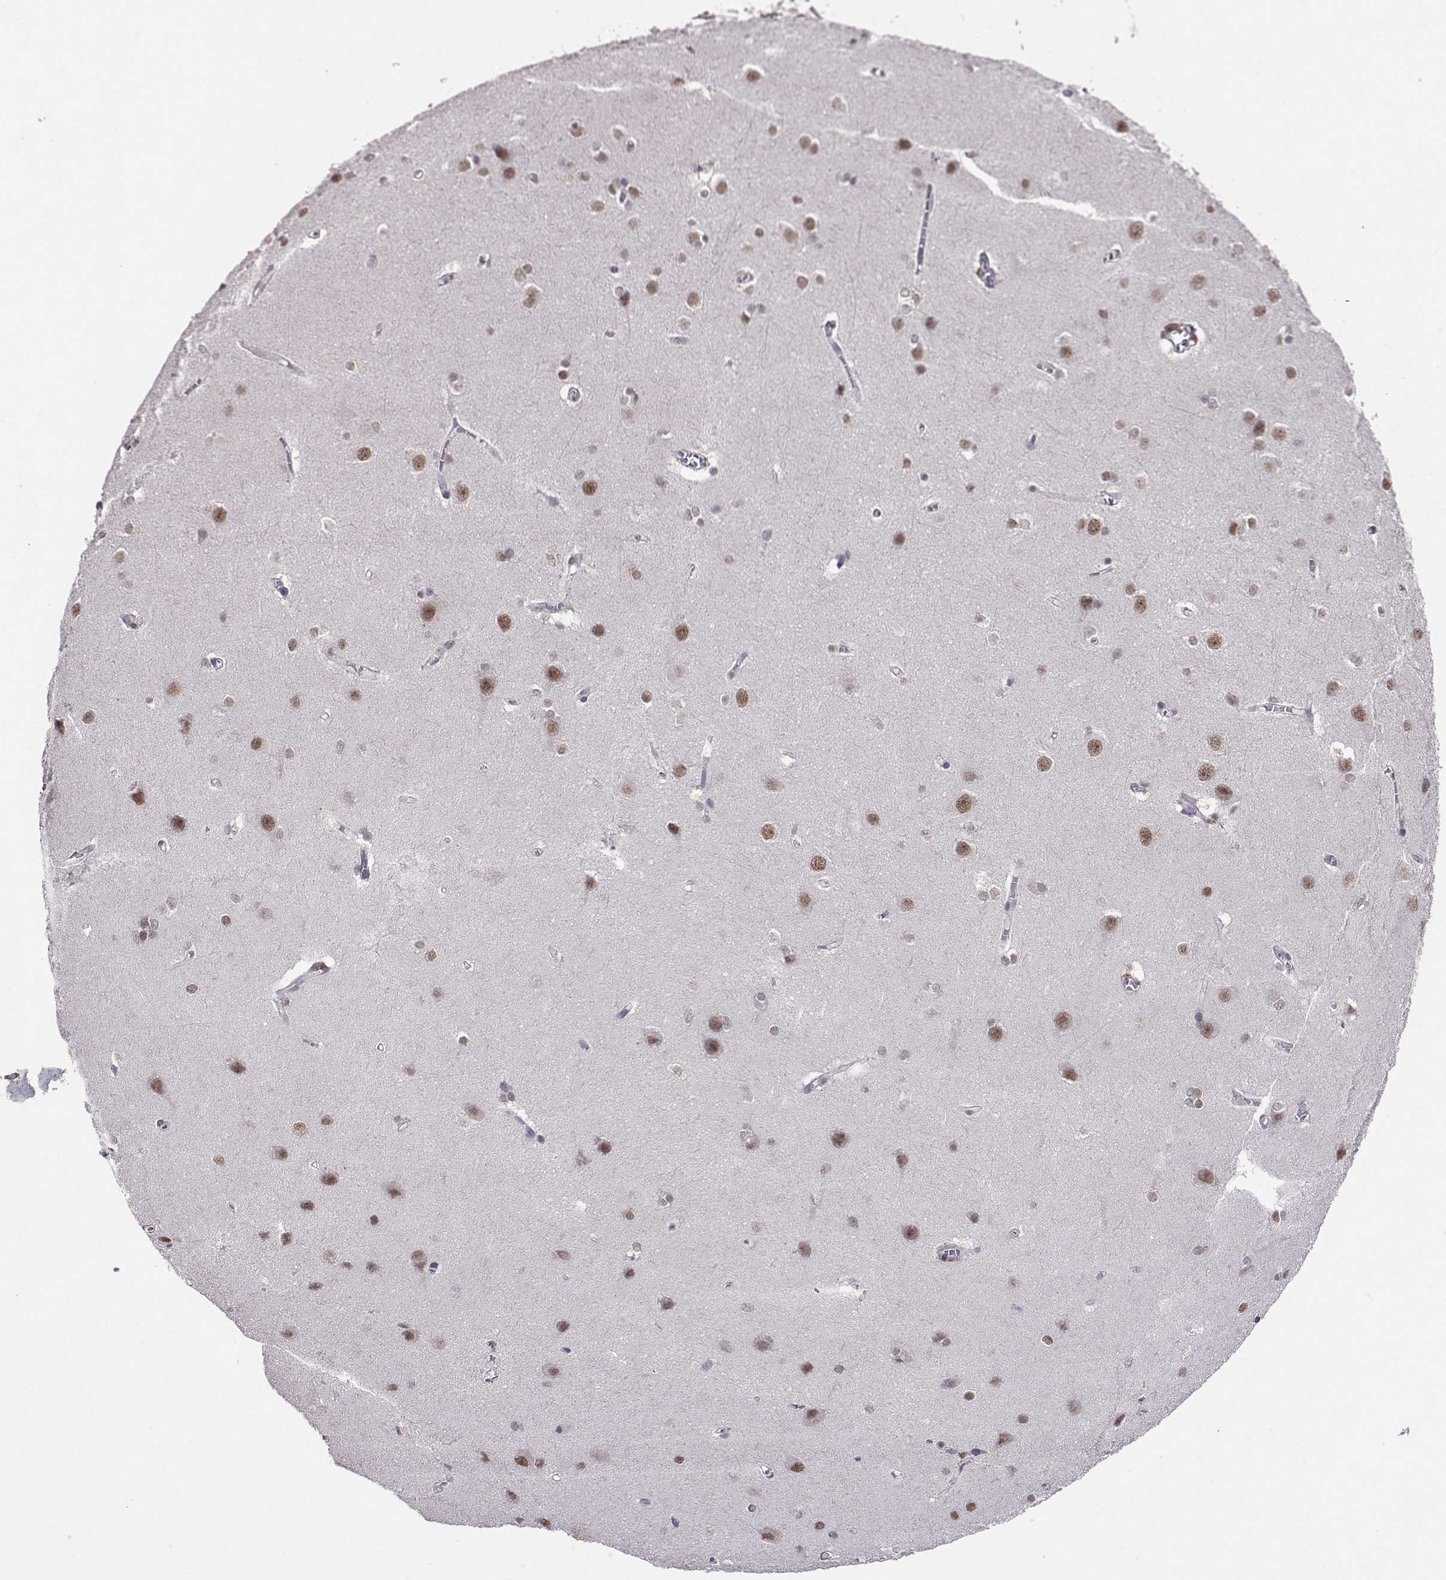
{"staining": {"intensity": "negative", "quantity": "none", "location": "none"}, "tissue": "cerebral cortex", "cell_type": "Endothelial cells", "image_type": "normal", "snomed": [{"axis": "morphology", "description": "Normal tissue, NOS"}, {"axis": "topography", "description": "Cerebral cortex"}], "caption": "A photomicrograph of cerebral cortex stained for a protein demonstrates no brown staining in endothelial cells.", "gene": "CCL28", "patient": {"sex": "male", "age": 37}}